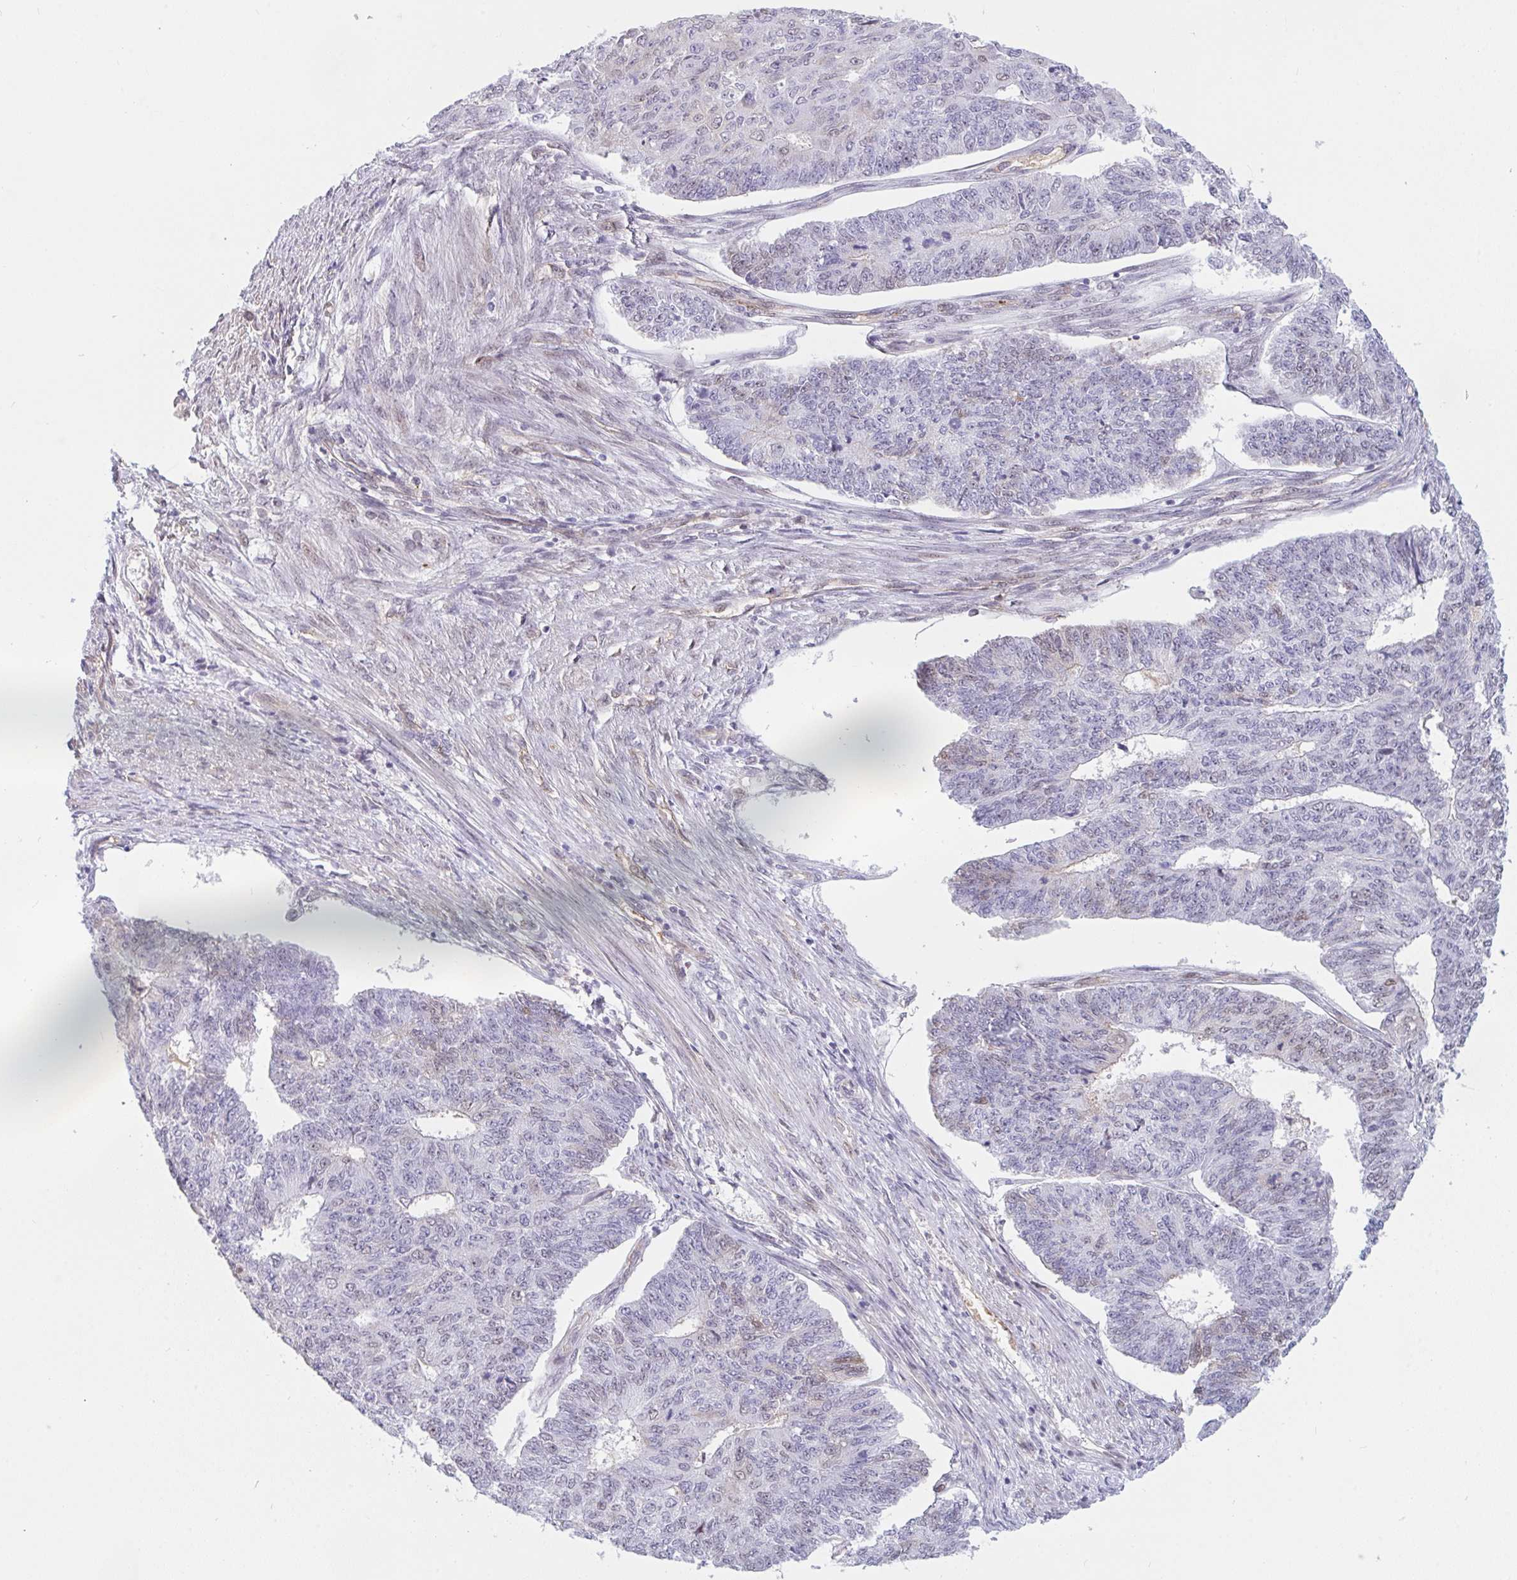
{"staining": {"intensity": "negative", "quantity": "none", "location": "none"}, "tissue": "endometrial cancer", "cell_type": "Tumor cells", "image_type": "cancer", "snomed": [{"axis": "morphology", "description": "Adenocarcinoma, NOS"}, {"axis": "topography", "description": "Endometrium"}], "caption": "Immunohistochemistry of human endometrial adenocarcinoma displays no expression in tumor cells.", "gene": "DSCAML1", "patient": {"sex": "female", "age": 32}}